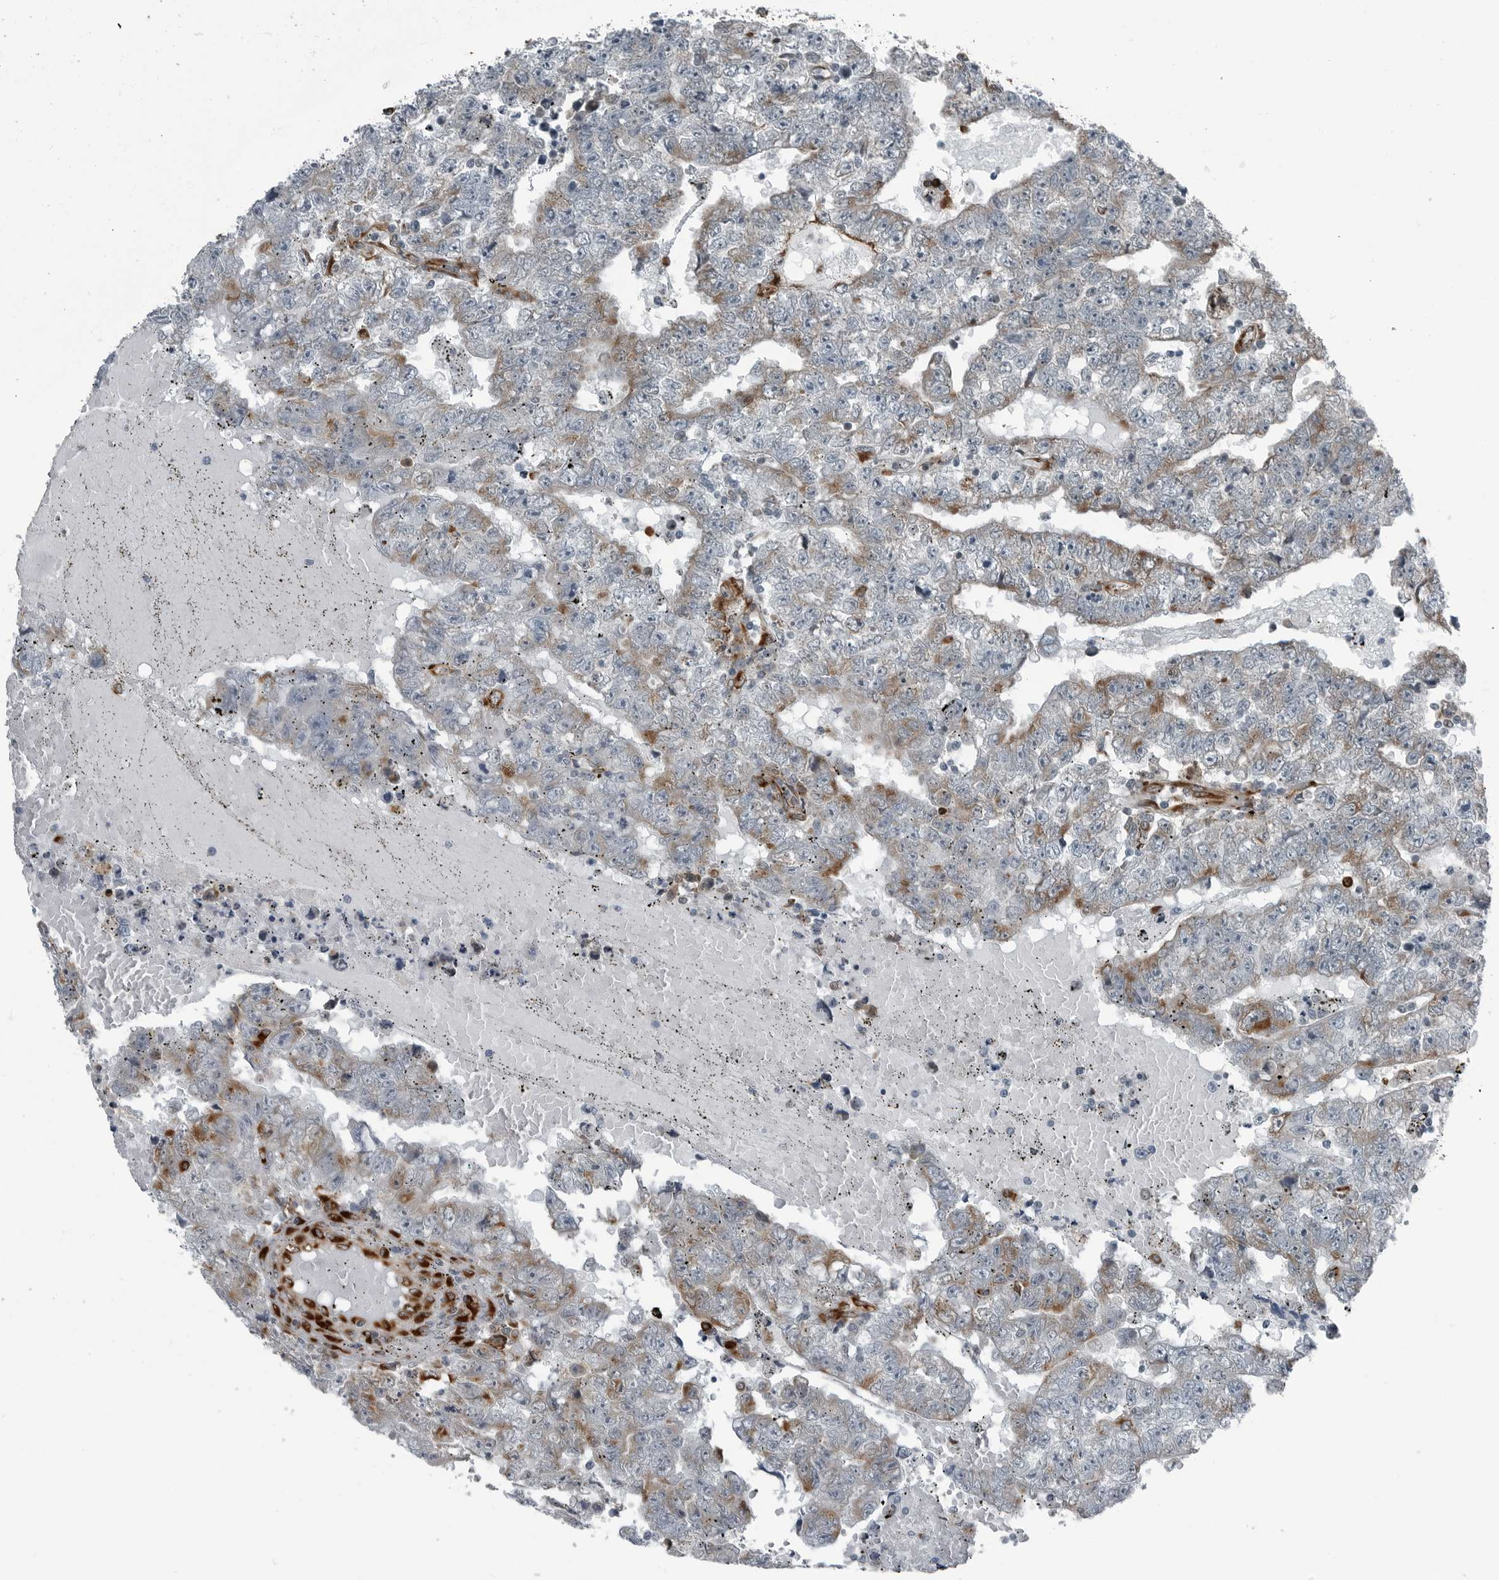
{"staining": {"intensity": "moderate", "quantity": "<25%", "location": "cytoplasmic/membranous"}, "tissue": "testis cancer", "cell_type": "Tumor cells", "image_type": "cancer", "snomed": [{"axis": "morphology", "description": "Carcinoma, Embryonal, NOS"}, {"axis": "topography", "description": "Testis"}], "caption": "Protein expression analysis of embryonal carcinoma (testis) exhibits moderate cytoplasmic/membranous expression in approximately <25% of tumor cells.", "gene": "CEP85", "patient": {"sex": "male", "age": 25}}